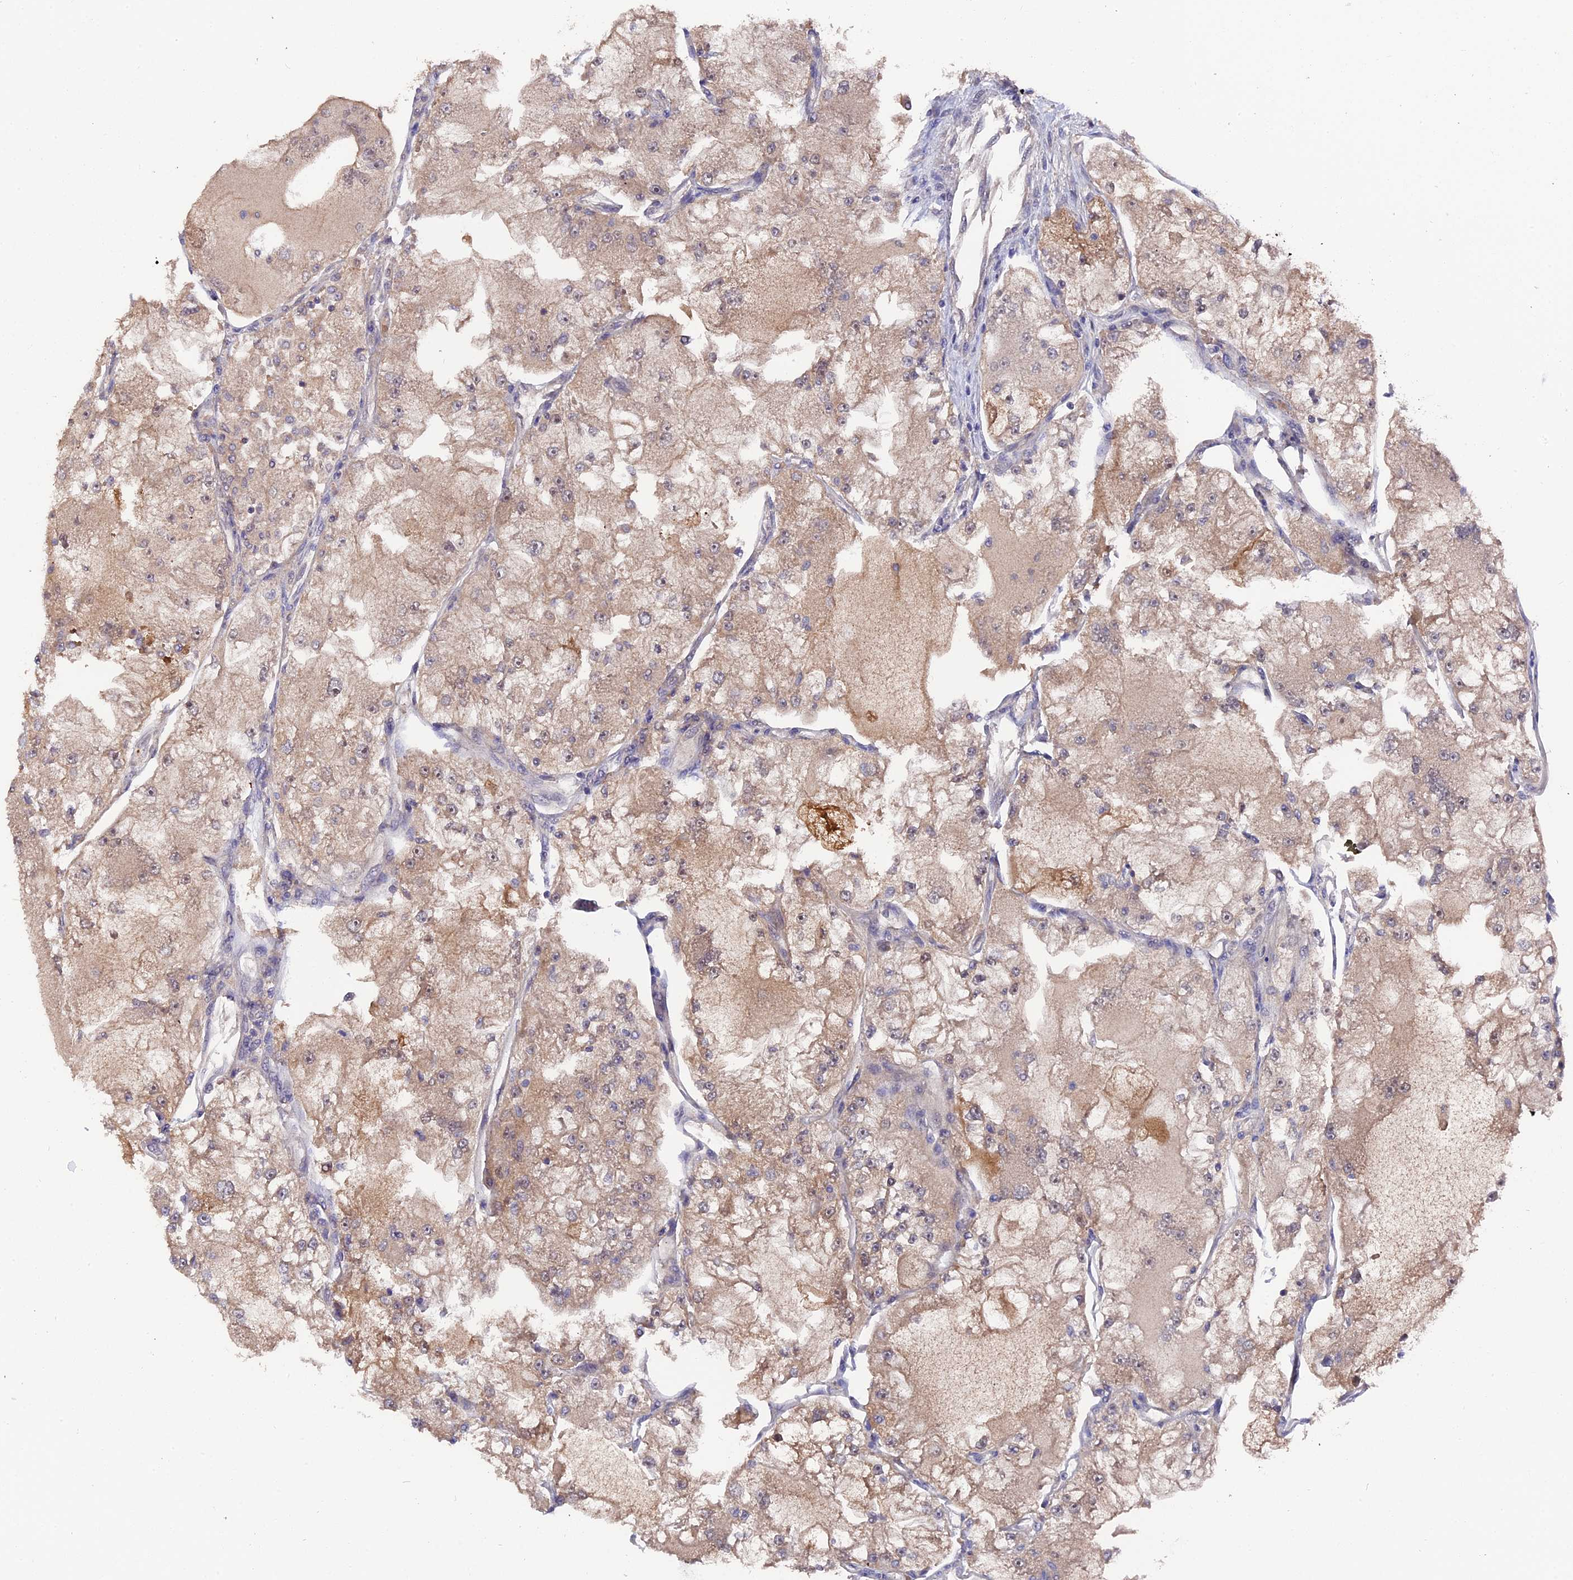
{"staining": {"intensity": "weak", "quantity": "25%-75%", "location": "cytoplasmic/membranous"}, "tissue": "renal cancer", "cell_type": "Tumor cells", "image_type": "cancer", "snomed": [{"axis": "morphology", "description": "Adenocarcinoma, NOS"}, {"axis": "topography", "description": "Kidney"}], "caption": "Immunohistochemical staining of renal adenocarcinoma exhibits low levels of weak cytoplasmic/membranous protein staining in about 25%-75% of tumor cells.", "gene": "ZCCHC2", "patient": {"sex": "female", "age": 72}}